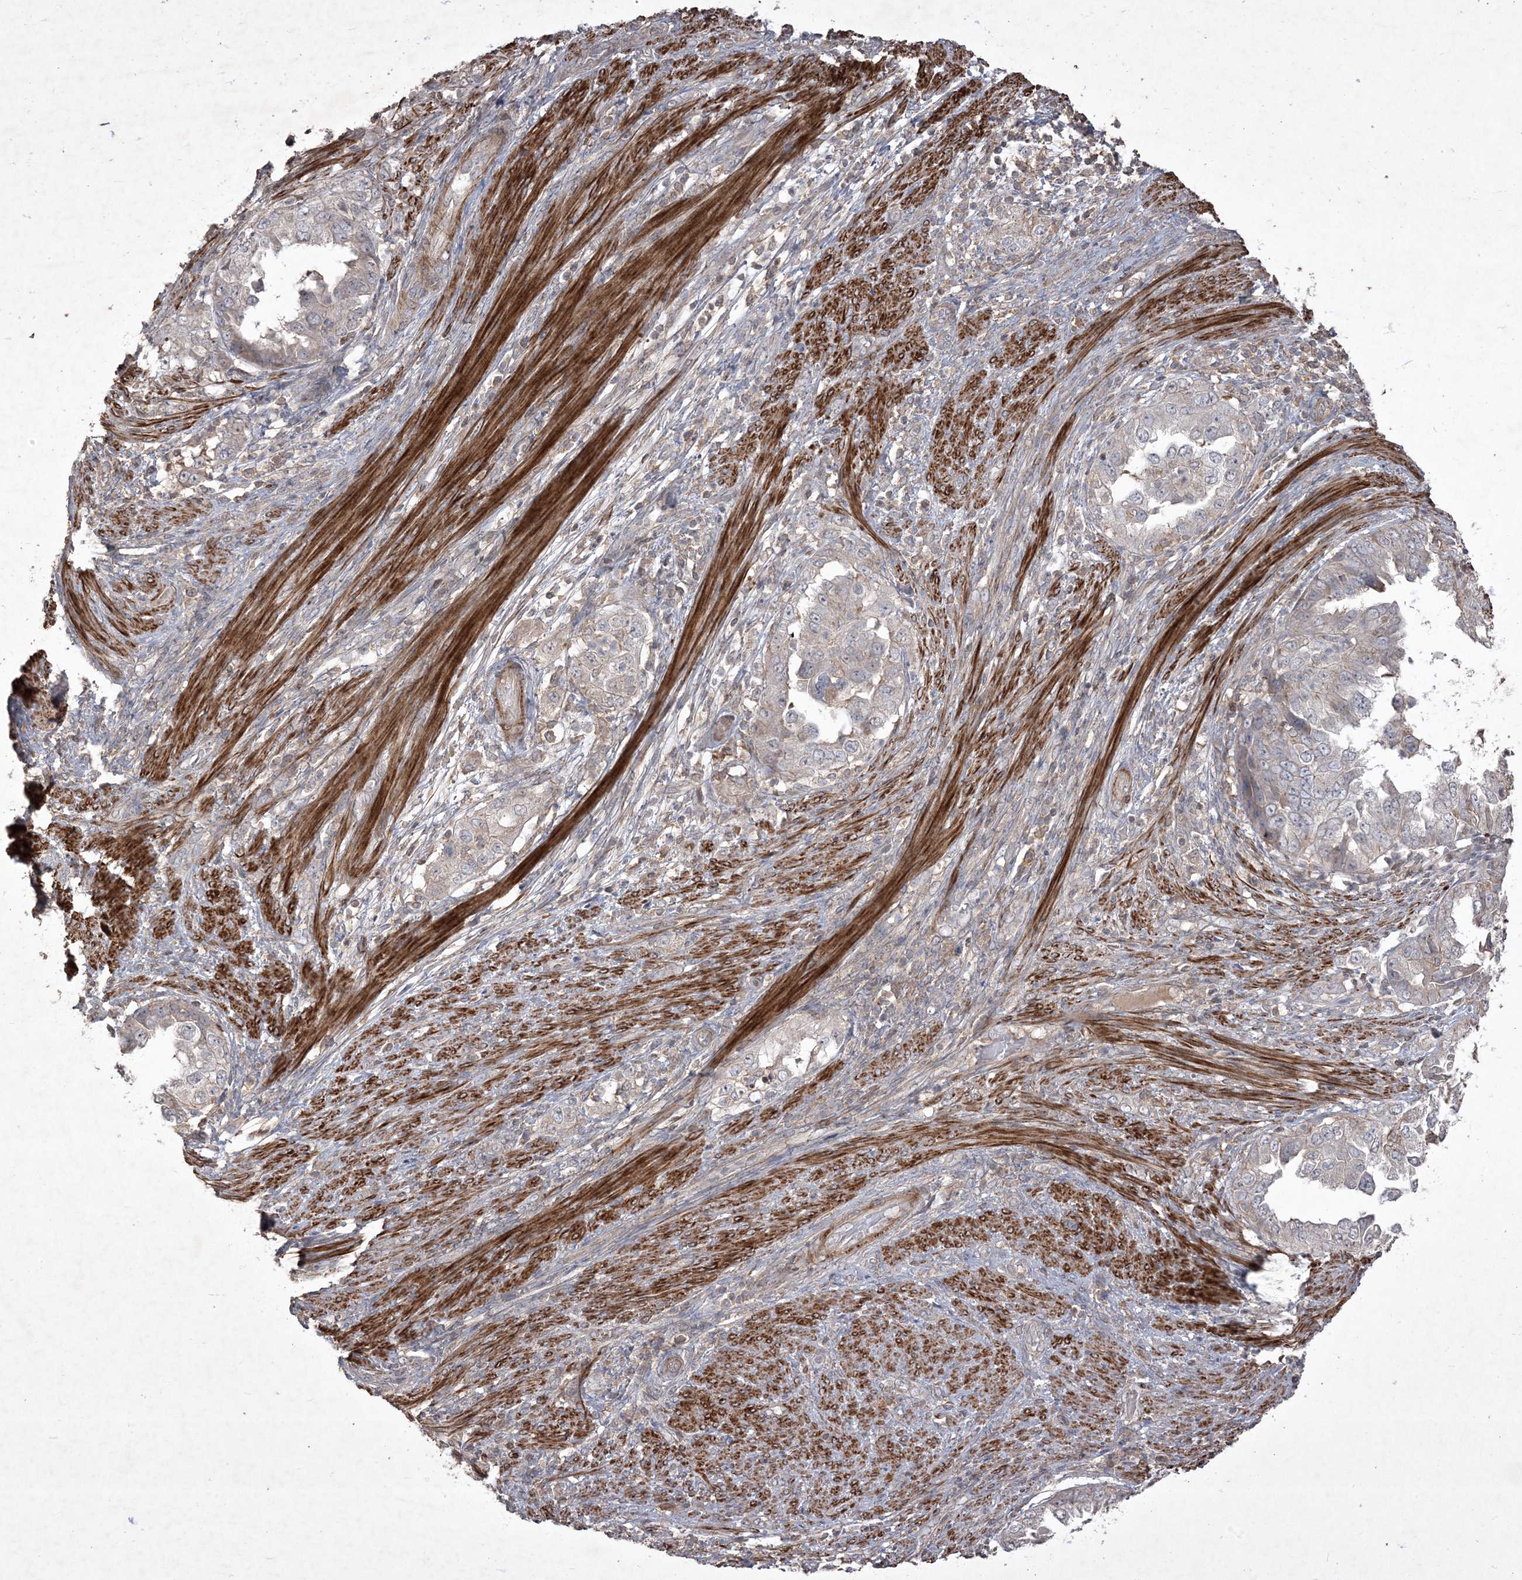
{"staining": {"intensity": "negative", "quantity": "none", "location": "none"}, "tissue": "endometrial cancer", "cell_type": "Tumor cells", "image_type": "cancer", "snomed": [{"axis": "morphology", "description": "Adenocarcinoma, NOS"}, {"axis": "topography", "description": "Endometrium"}], "caption": "There is no significant expression in tumor cells of endometrial cancer (adenocarcinoma).", "gene": "PRRT3", "patient": {"sex": "female", "age": 85}}